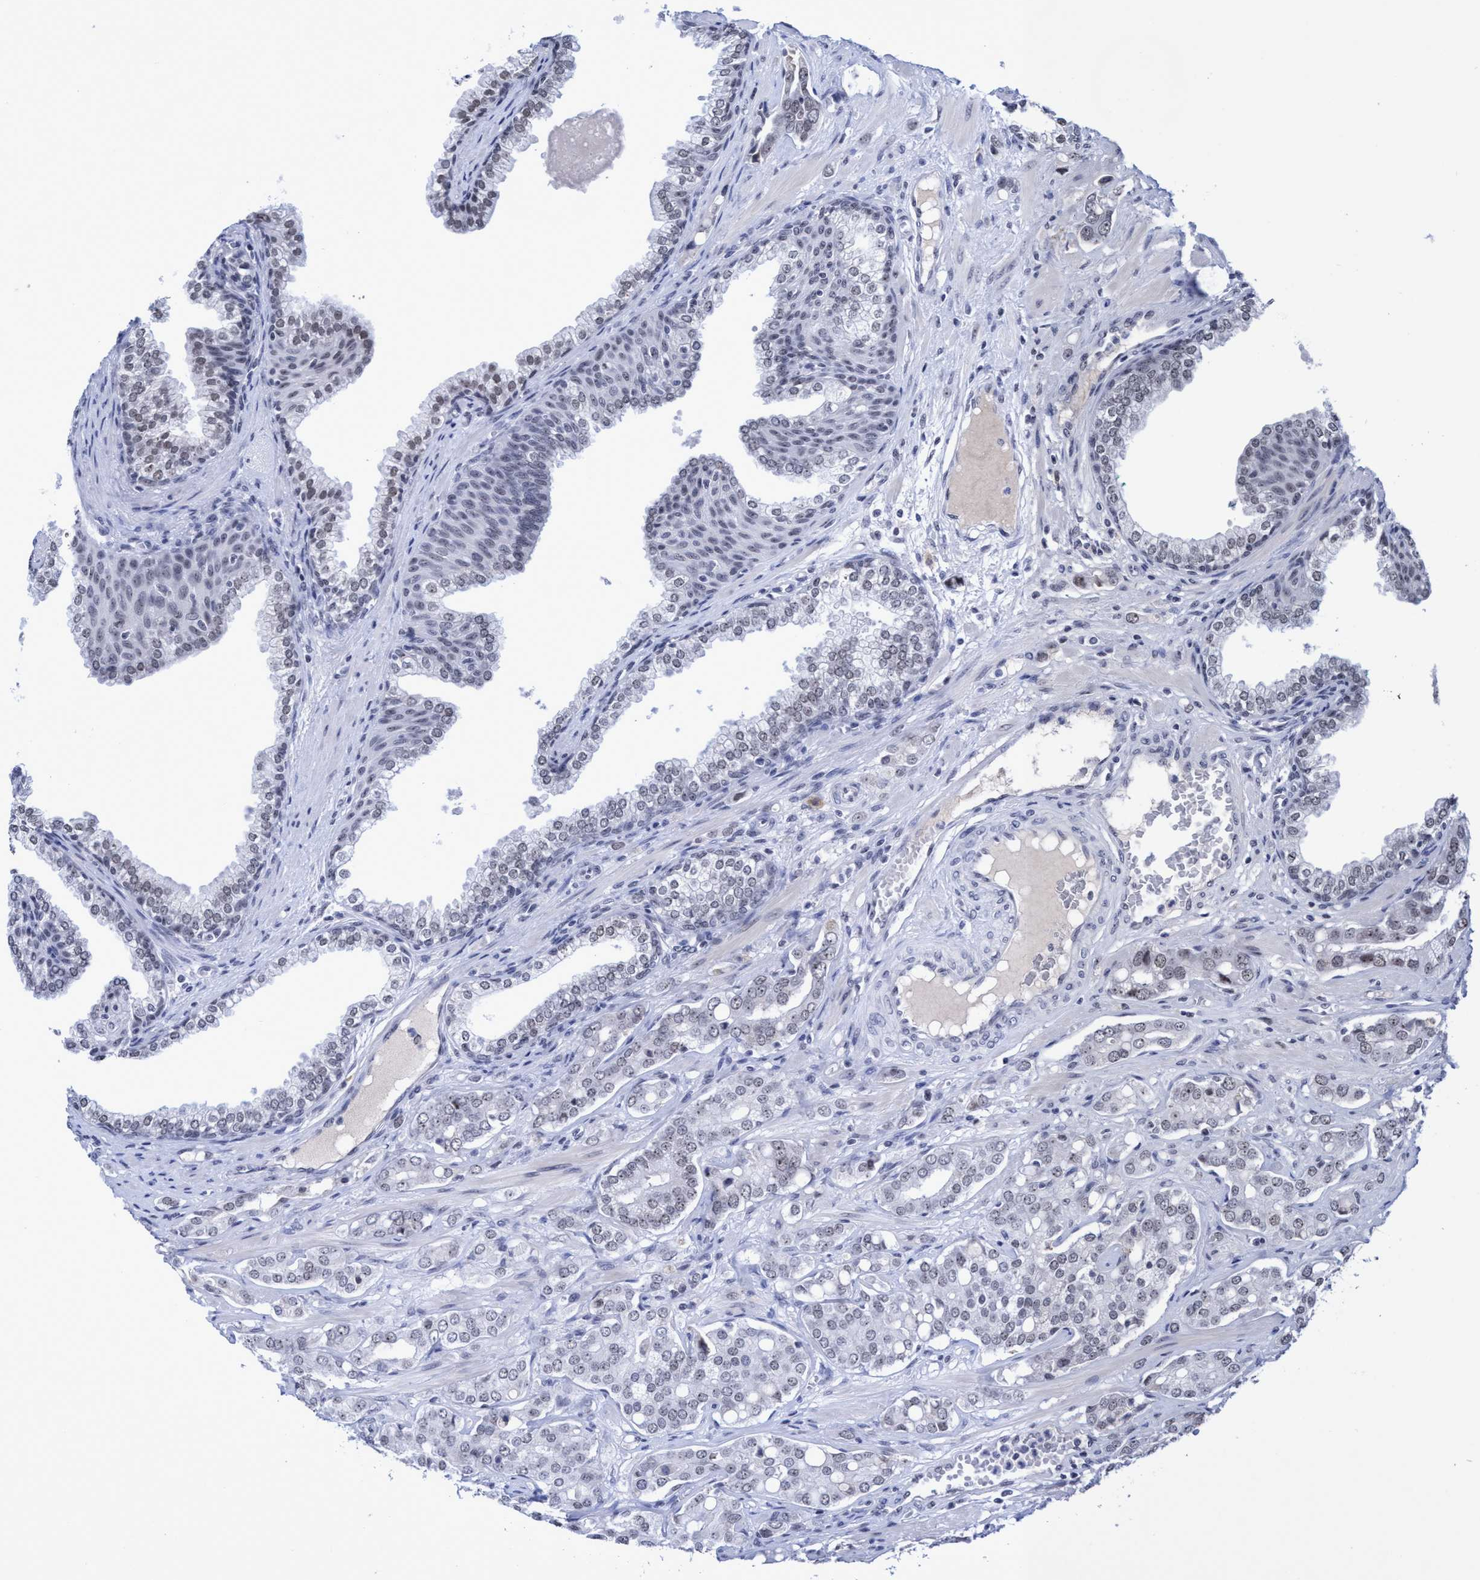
{"staining": {"intensity": "negative", "quantity": "none", "location": "none"}, "tissue": "prostate cancer", "cell_type": "Tumor cells", "image_type": "cancer", "snomed": [{"axis": "morphology", "description": "Adenocarcinoma, High grade"}, {"axis": "topography", "description": "Prostate"}], "caption": "Protein analysis of prostate cancer (adenocarcinoma (high-grade)) exhibits no significant positivity in tumor cells.", "gene": "EFCAB10", "patient": {"sex": "male", "age": 52}}